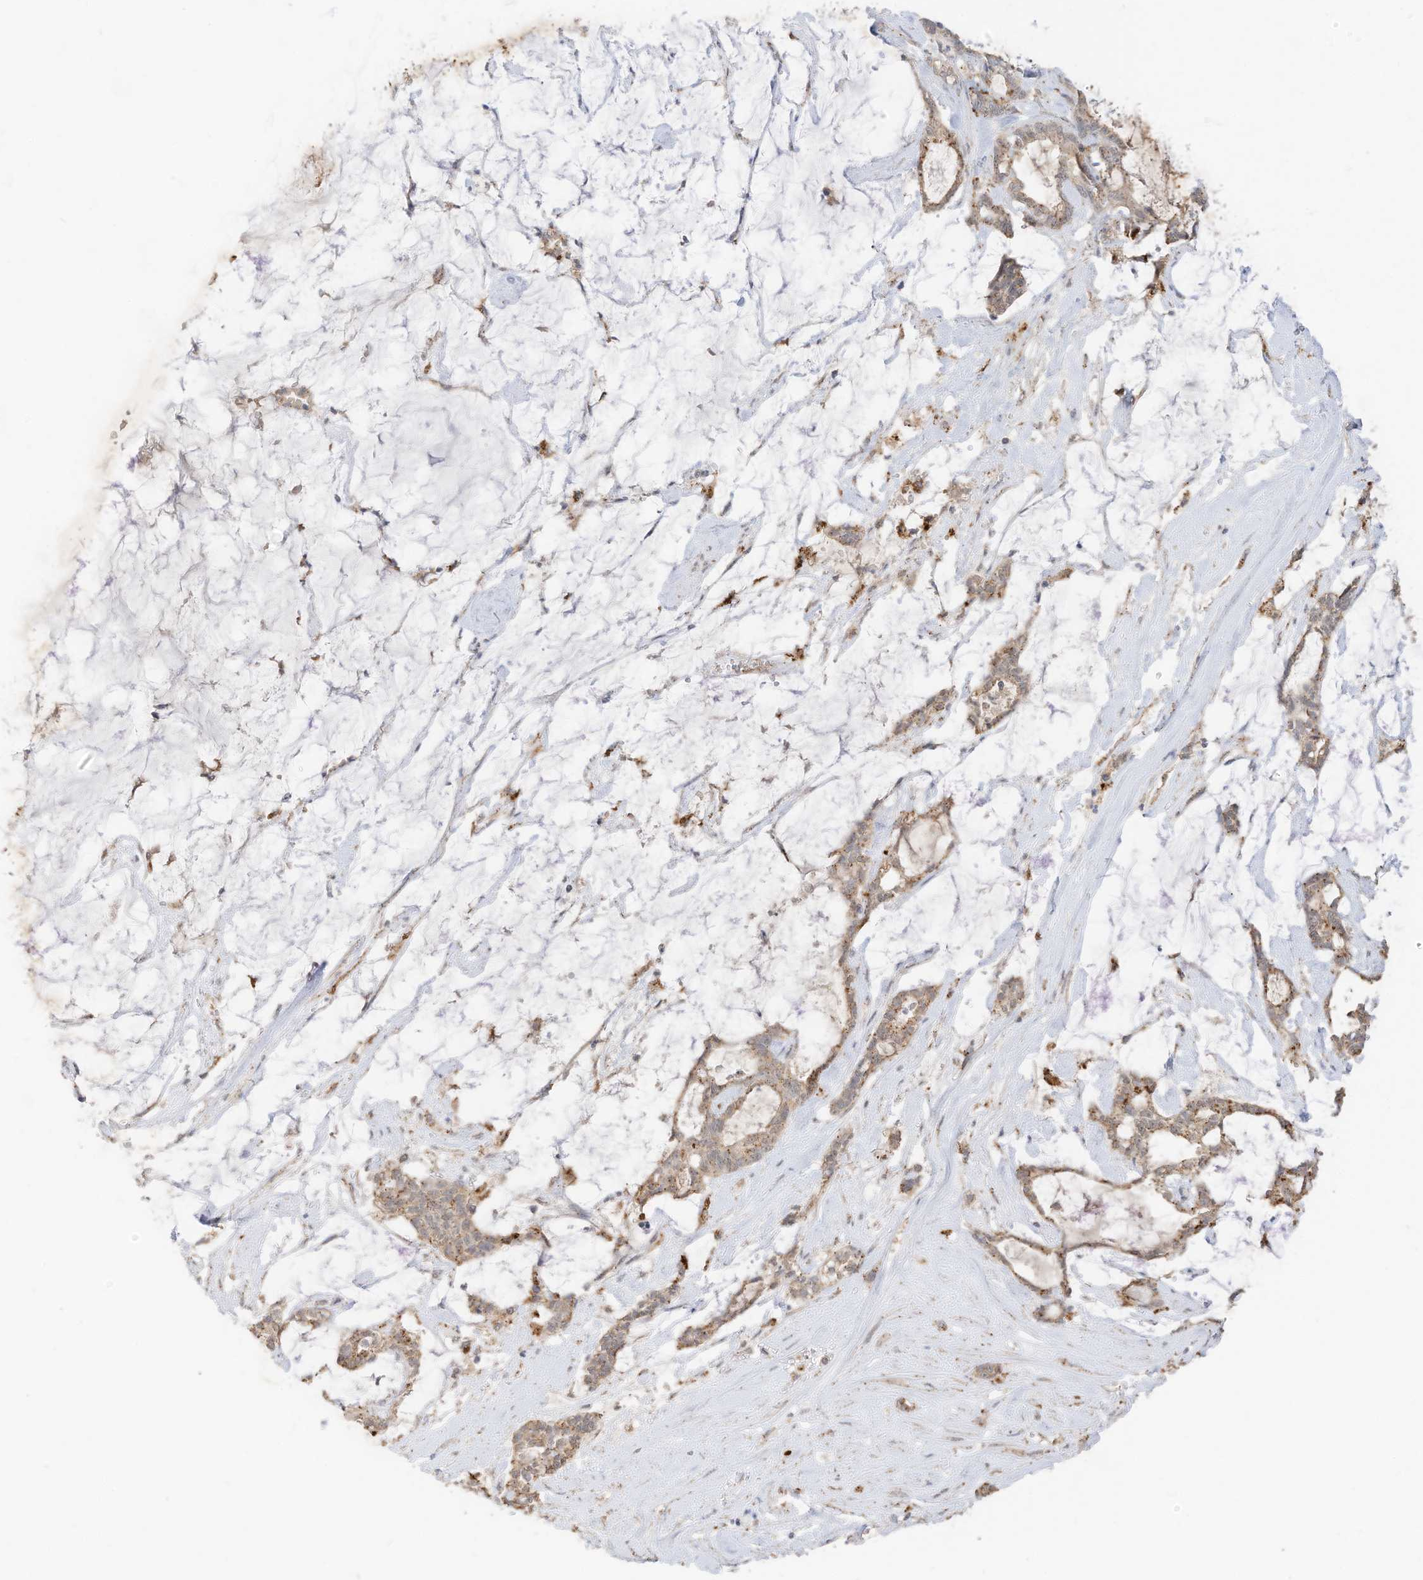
{"staining": {"intensity": "moderate", "quantity": "25%-75%", "location": "cytoplasmic/membranous"}, "tissue": "pancreatic cancer", "cell_type": "Tumor cells", "image_type": "cancer", "snomed": [{"axis": "morphology", "description": "Adenocarcinoma, NOS"}, {"axis": "topography", "description": "Pancreas"}], "caption": "Immunohistochemical staining of pancreatic adenocarcinoma demonstrates moderate cytoplasmic/membranous protein positivity in approximately 25%-75% of tumor cells.", "gene": "N4BP3", "patient": {"sex": "female", "age": 73}}